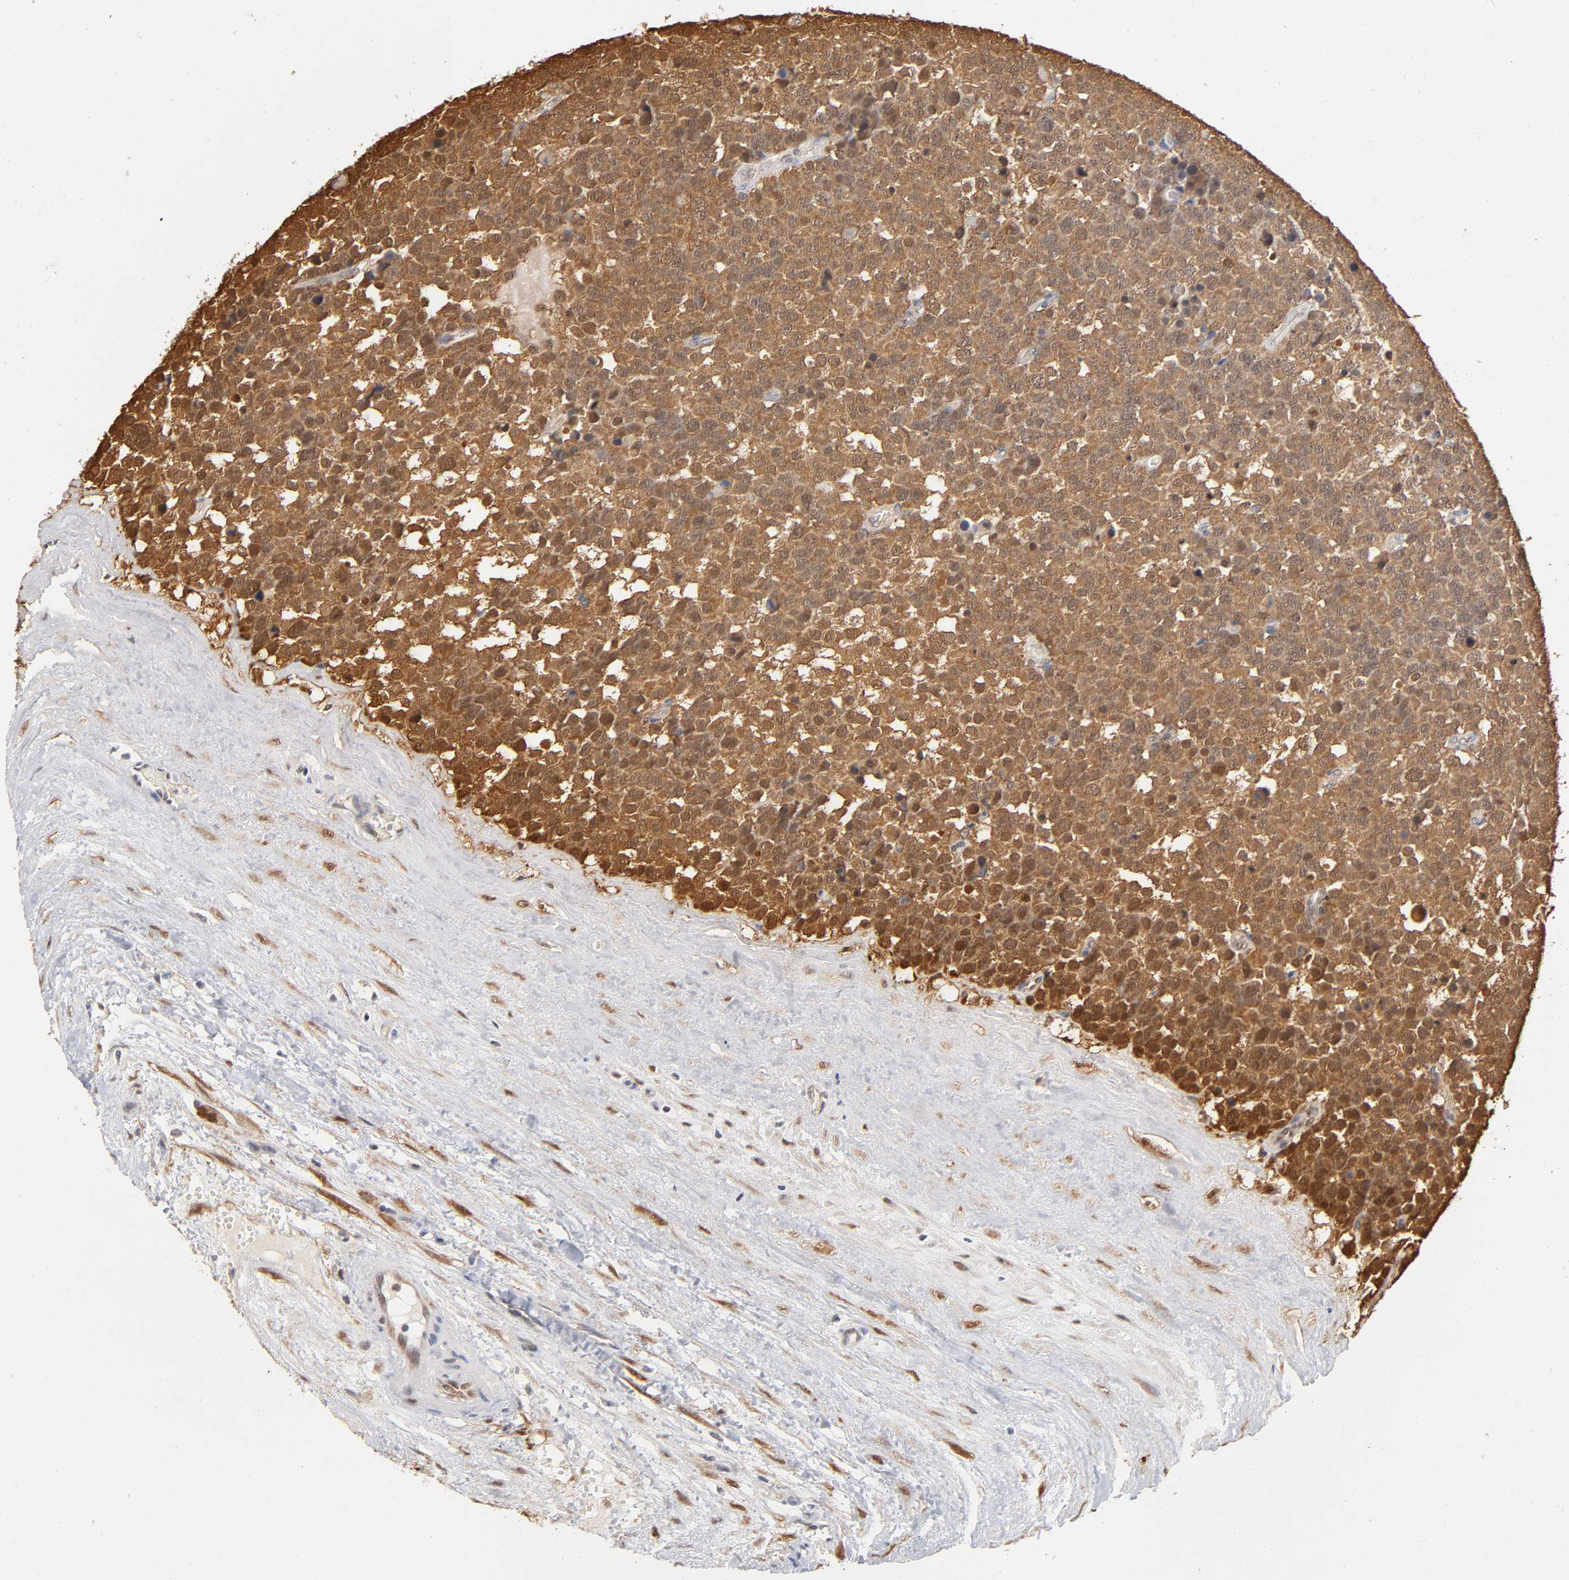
{"staining": {"intensity": "strong", "quantity": ">75%", "location": "cytoplasmic/membranous"}, "tissue": "testis cancer", "cell_type": "Tumor cells", "image_type": "cancer", "snomed": [{"axis": "morphology", "description": "Seminoma, NOS"}, {"axis": "topography", "description": "Testis"}], "caption": "A high amount of strong cytoplasmic/membranous staining is seen in approximately >75% of tumor cells in seminoma (testis) tissue.", "gene": "DFFB", "patient": {"sex": "male", "age": 71}}